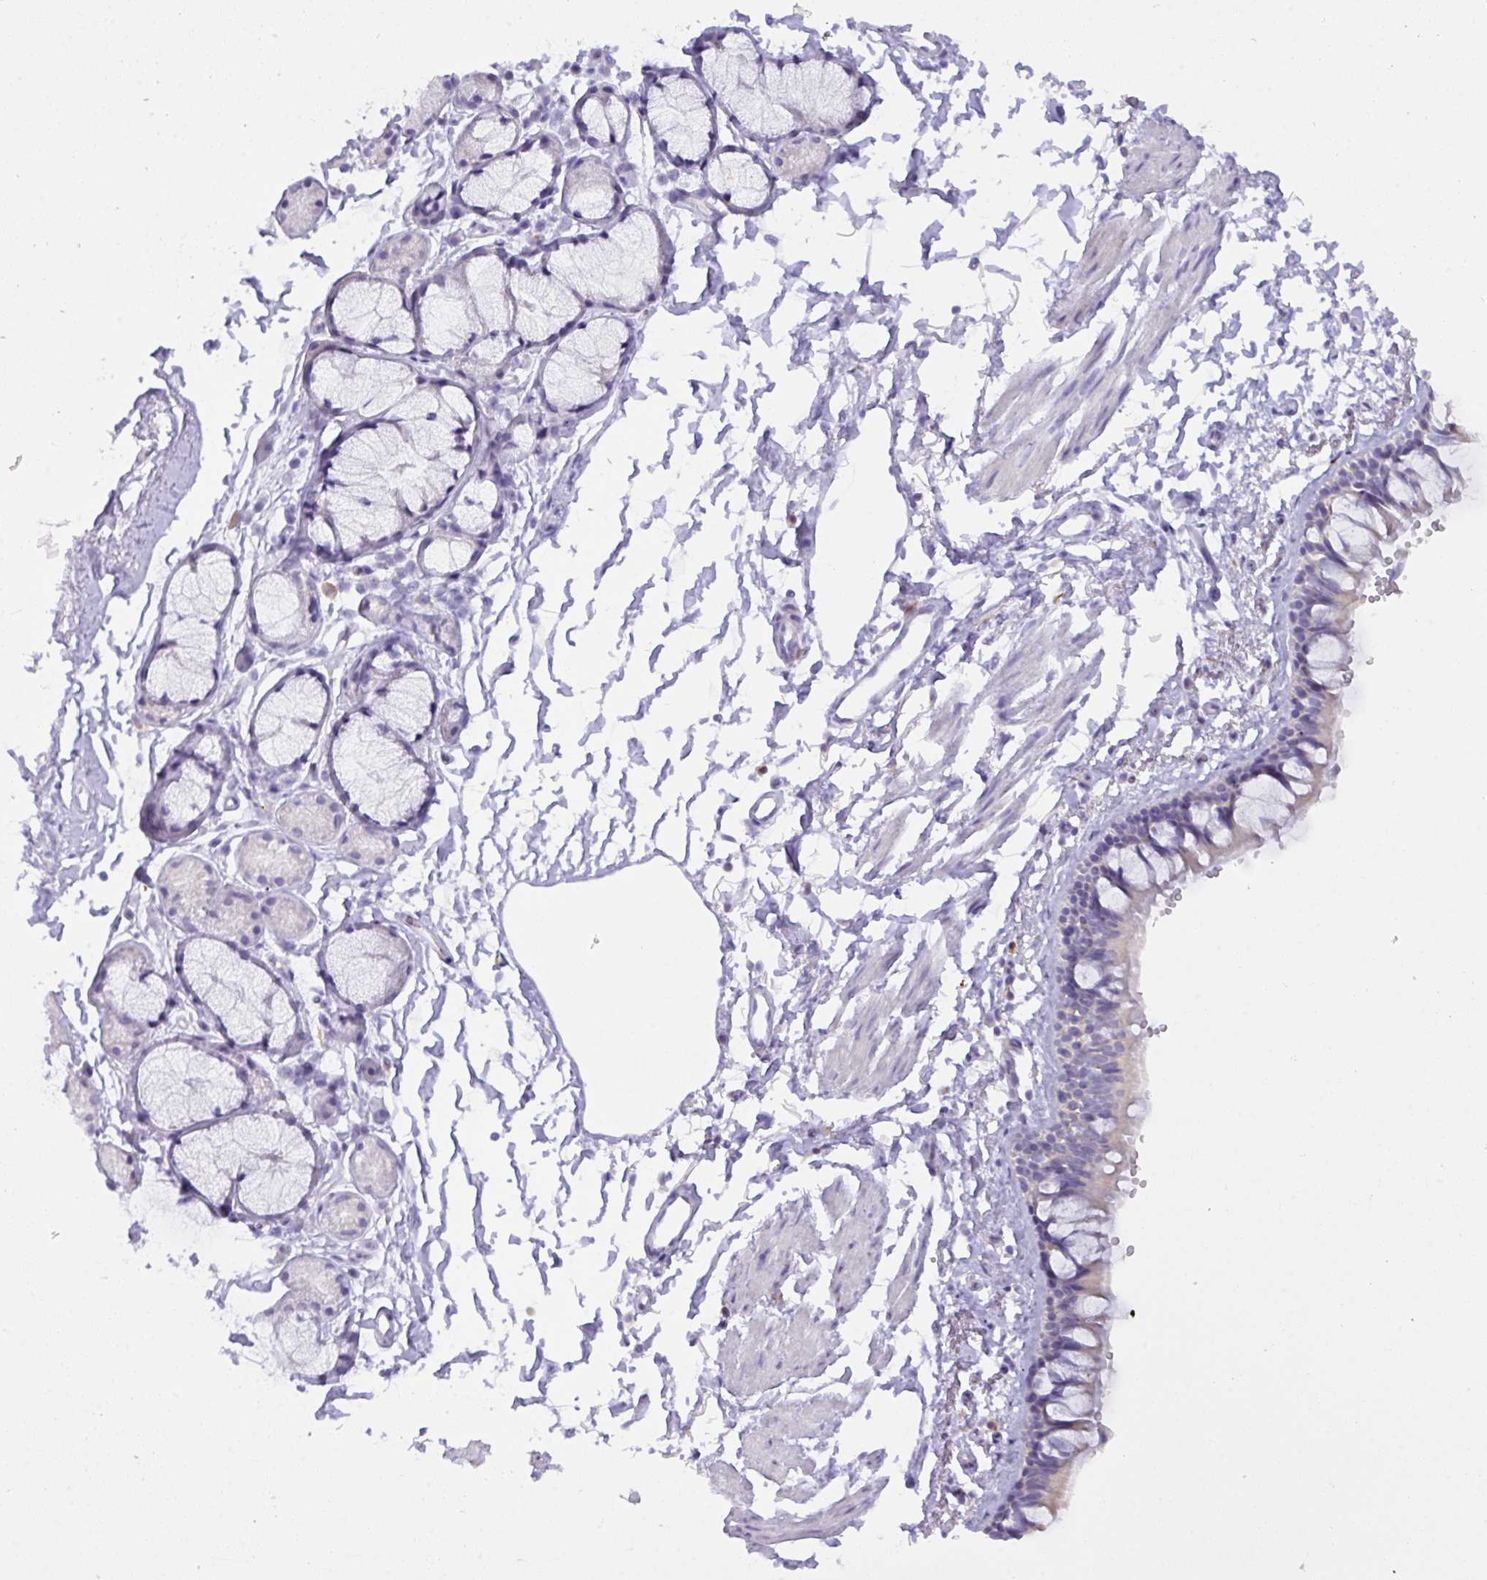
{"staining": {"intensity": "negative", "quantity": "none", "location": "none"}, "tissue": "bronchus", "cell_type": "Respiratory epithelial cells", "image_type": "normal", "snomed": [{"axis": "morphology", "description": "Normal tissue, NOS"}, {"axis": "topography", "description": "Cartilage tissue"}, {"axis": "topography", "description": "Bronchus"}, {"axis": "topography", "description": "Peripheral nerve tissue"}], "caption": "Protein analysis of unremarkable bronchus reveals no significant staining in respiratory epithelial cells. (DAB (3,3'-diaminobenzidine) immunohistochemistry visualized using brightfield microscopy, high magnification).", "gene": "MRM2", "patient": {"sex": "female", "age": 59}}